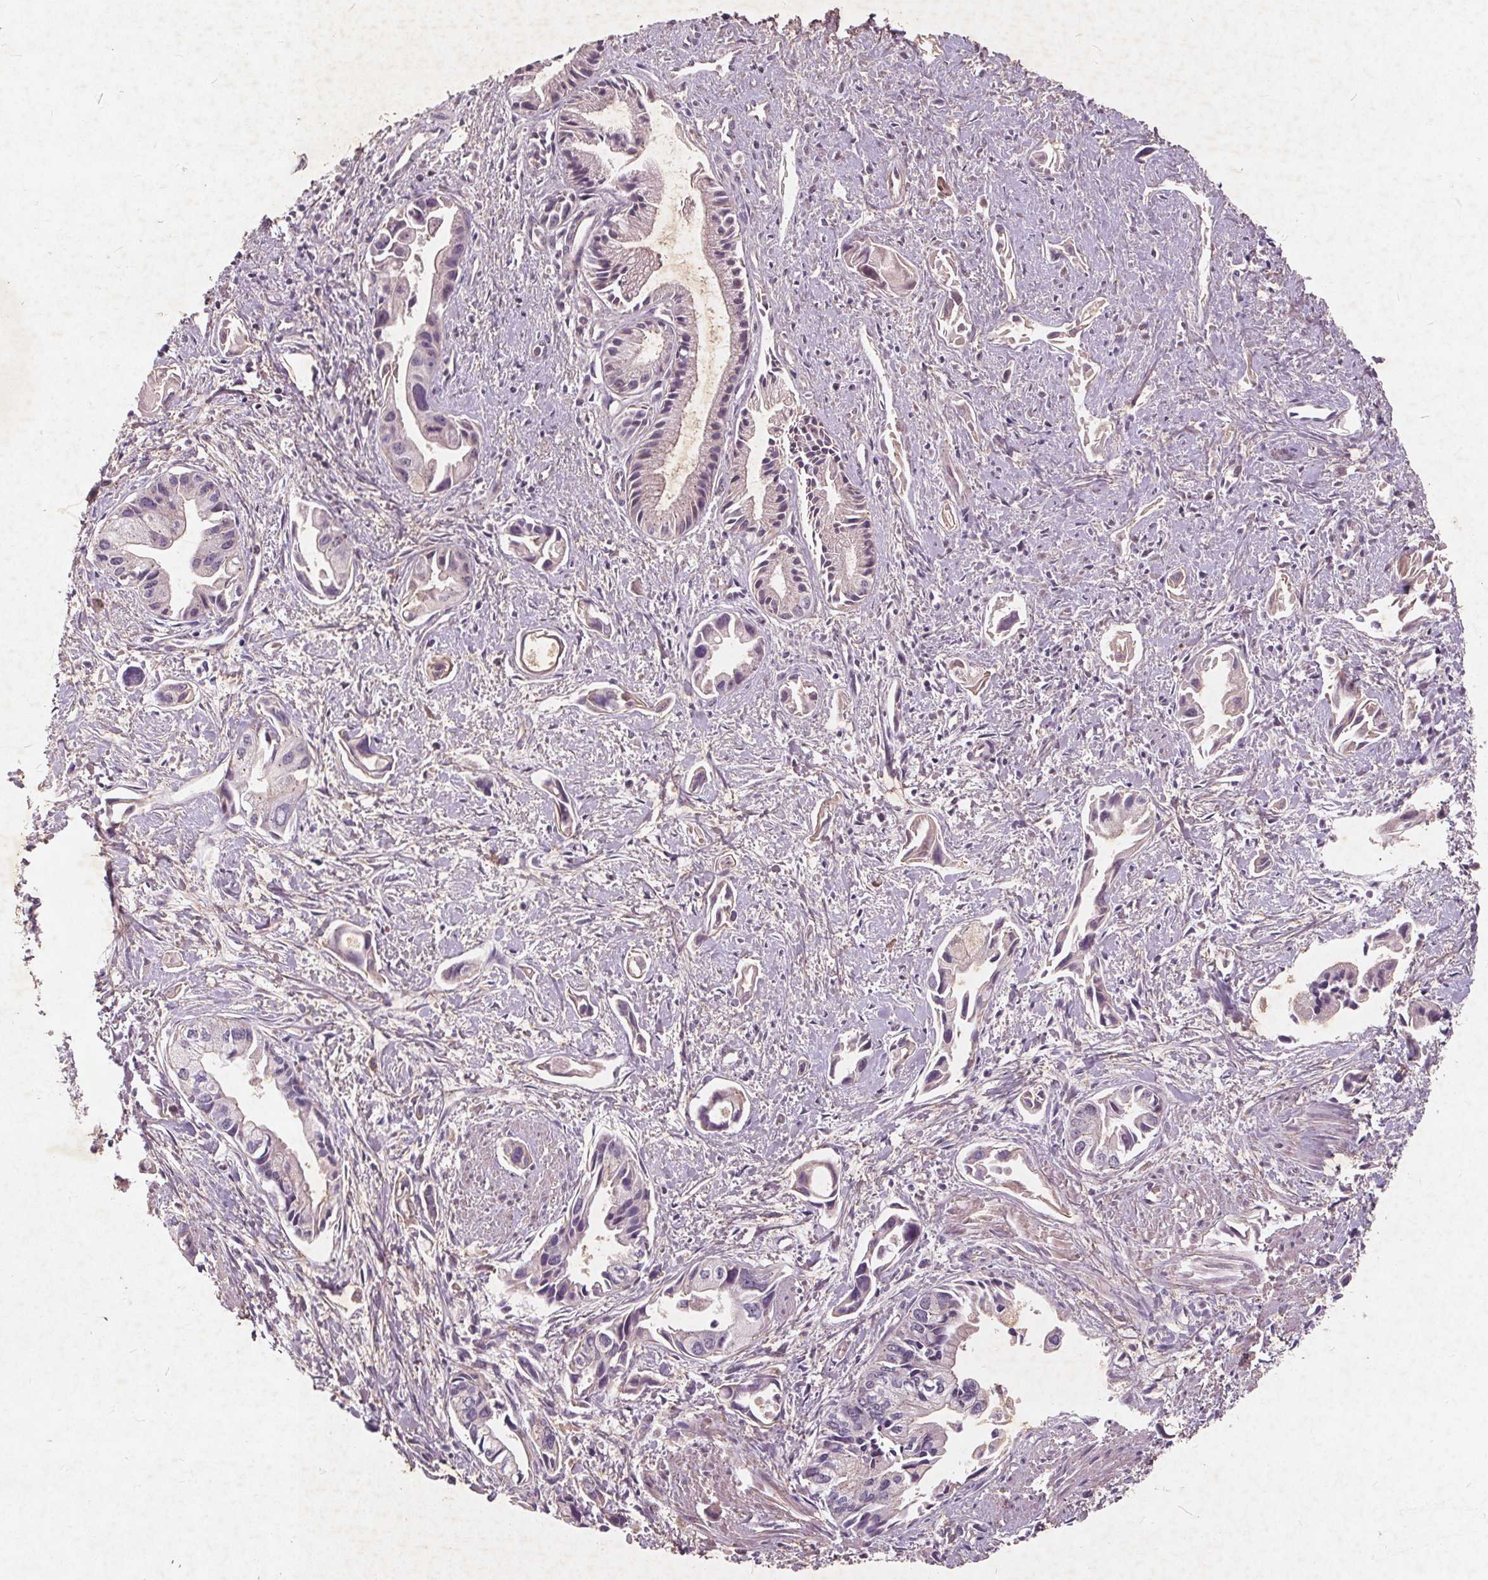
{"staining": {"intensity": "negative", "quantity": "none", "location": "none"}, "tissue": "pancreatic cancer", "cell_type": "Tumor cells", "image_type": "cancer", "snomed": [{"axis": "morphology", "description": "Adenocarcinoma, NOS"}, {"axis": "topography", "description": "Pancreas"}], "caption": "Photomicrograph shows no significant protein positivity in tumor cells of adenocarcinoma (pancreatic).", "gene": "CSNK1G2", "patient": {"sex": "female", "age": 61}}